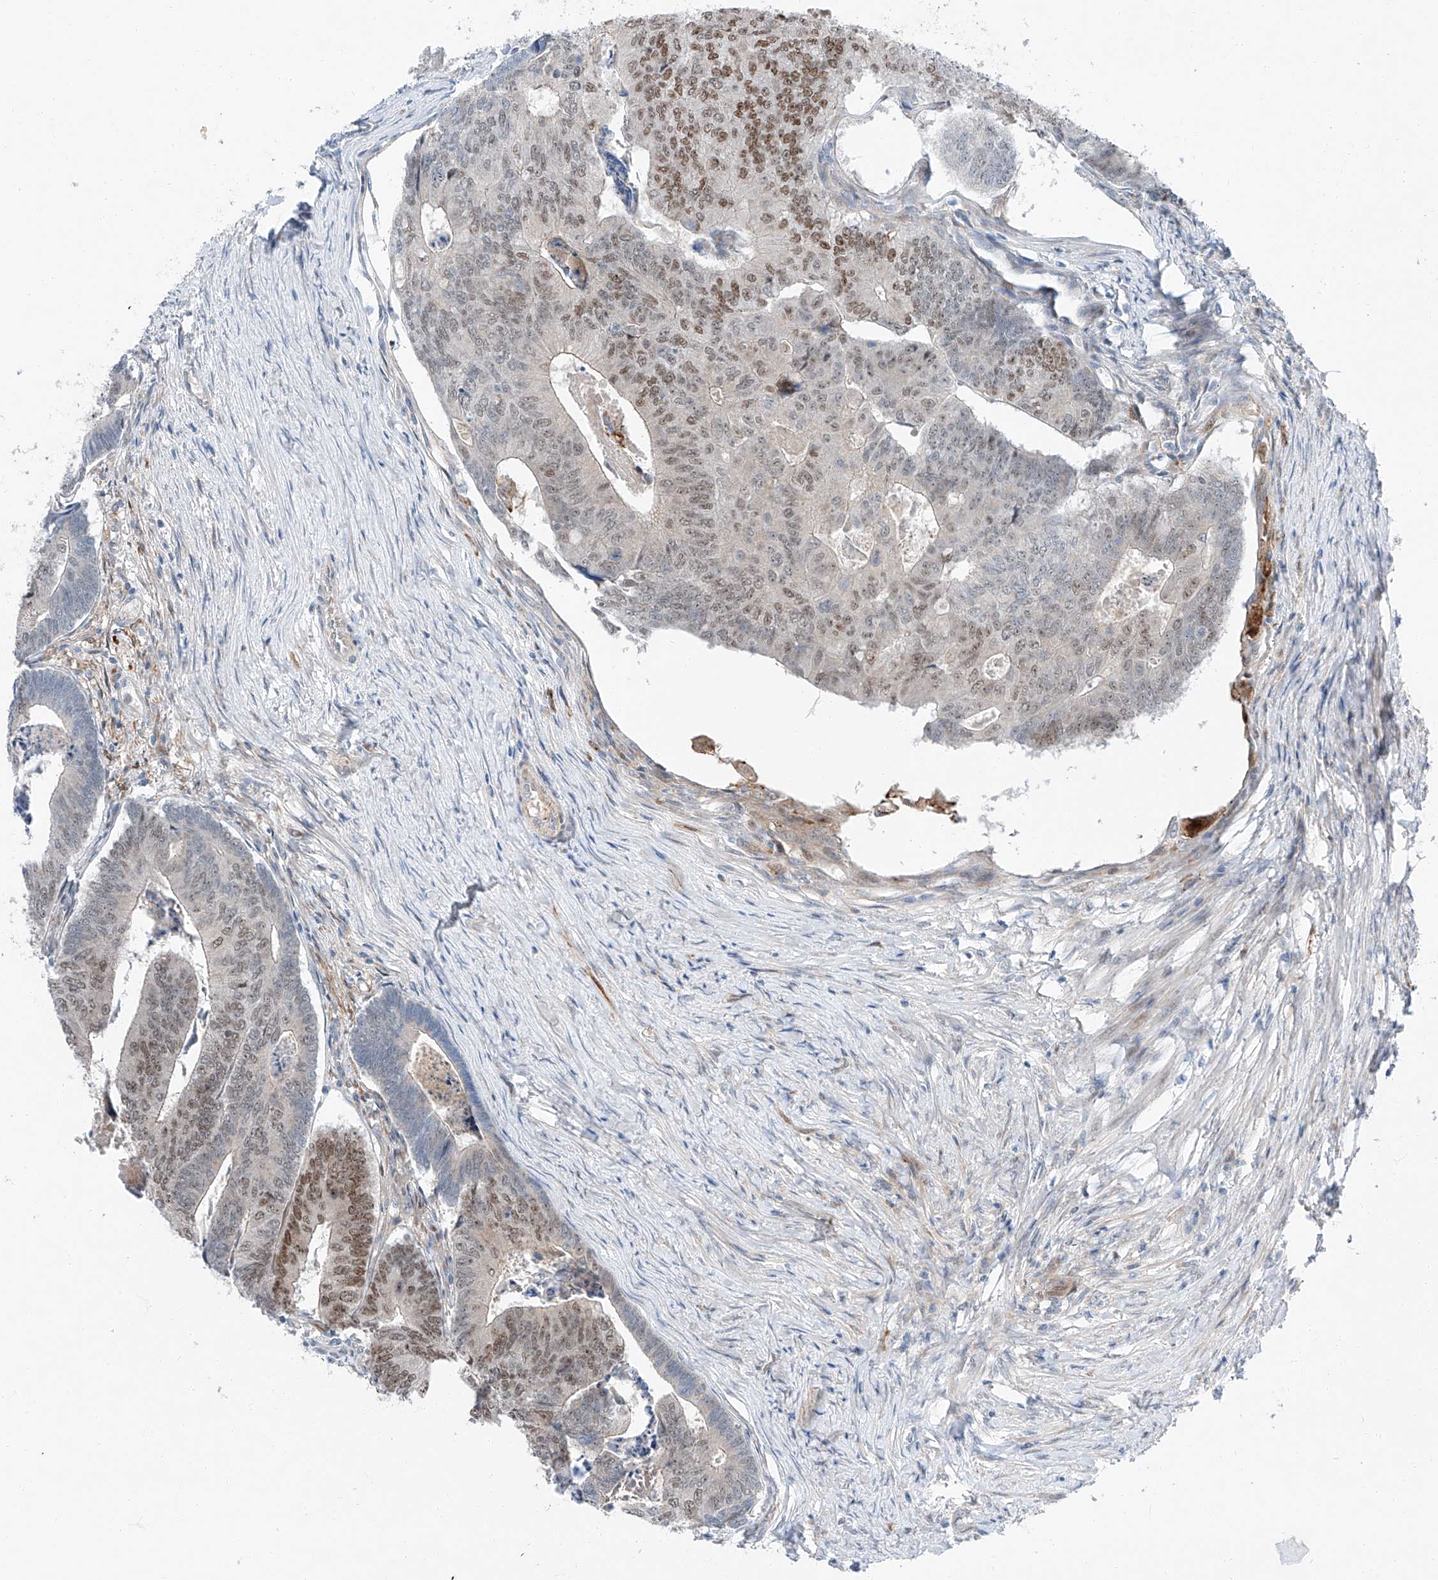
{"staining": {"intensity": "moderate", "quantity": ">75%", "location": "nuclear"}, "tissue": "colorectal cancer", "cell_type": "Tumor cells", "image_type": "cancer", "snomed": [{"axis": "morphology", "description": "Adenocarcinoma, NOS"}, {"axis": "topography", "description": "Colon"}], "caption": "Immunohistochemistry (IHC) of colorectal cancer (adenocarcinoma) reveals medium levels of moderate nuclear positivity in approximately >75% of tumor cells. (DAB = brown stain, brightfield microscopy at high magnification).", "gene": "CLDND1", "patient": {"sex": "female", "age": 67}}